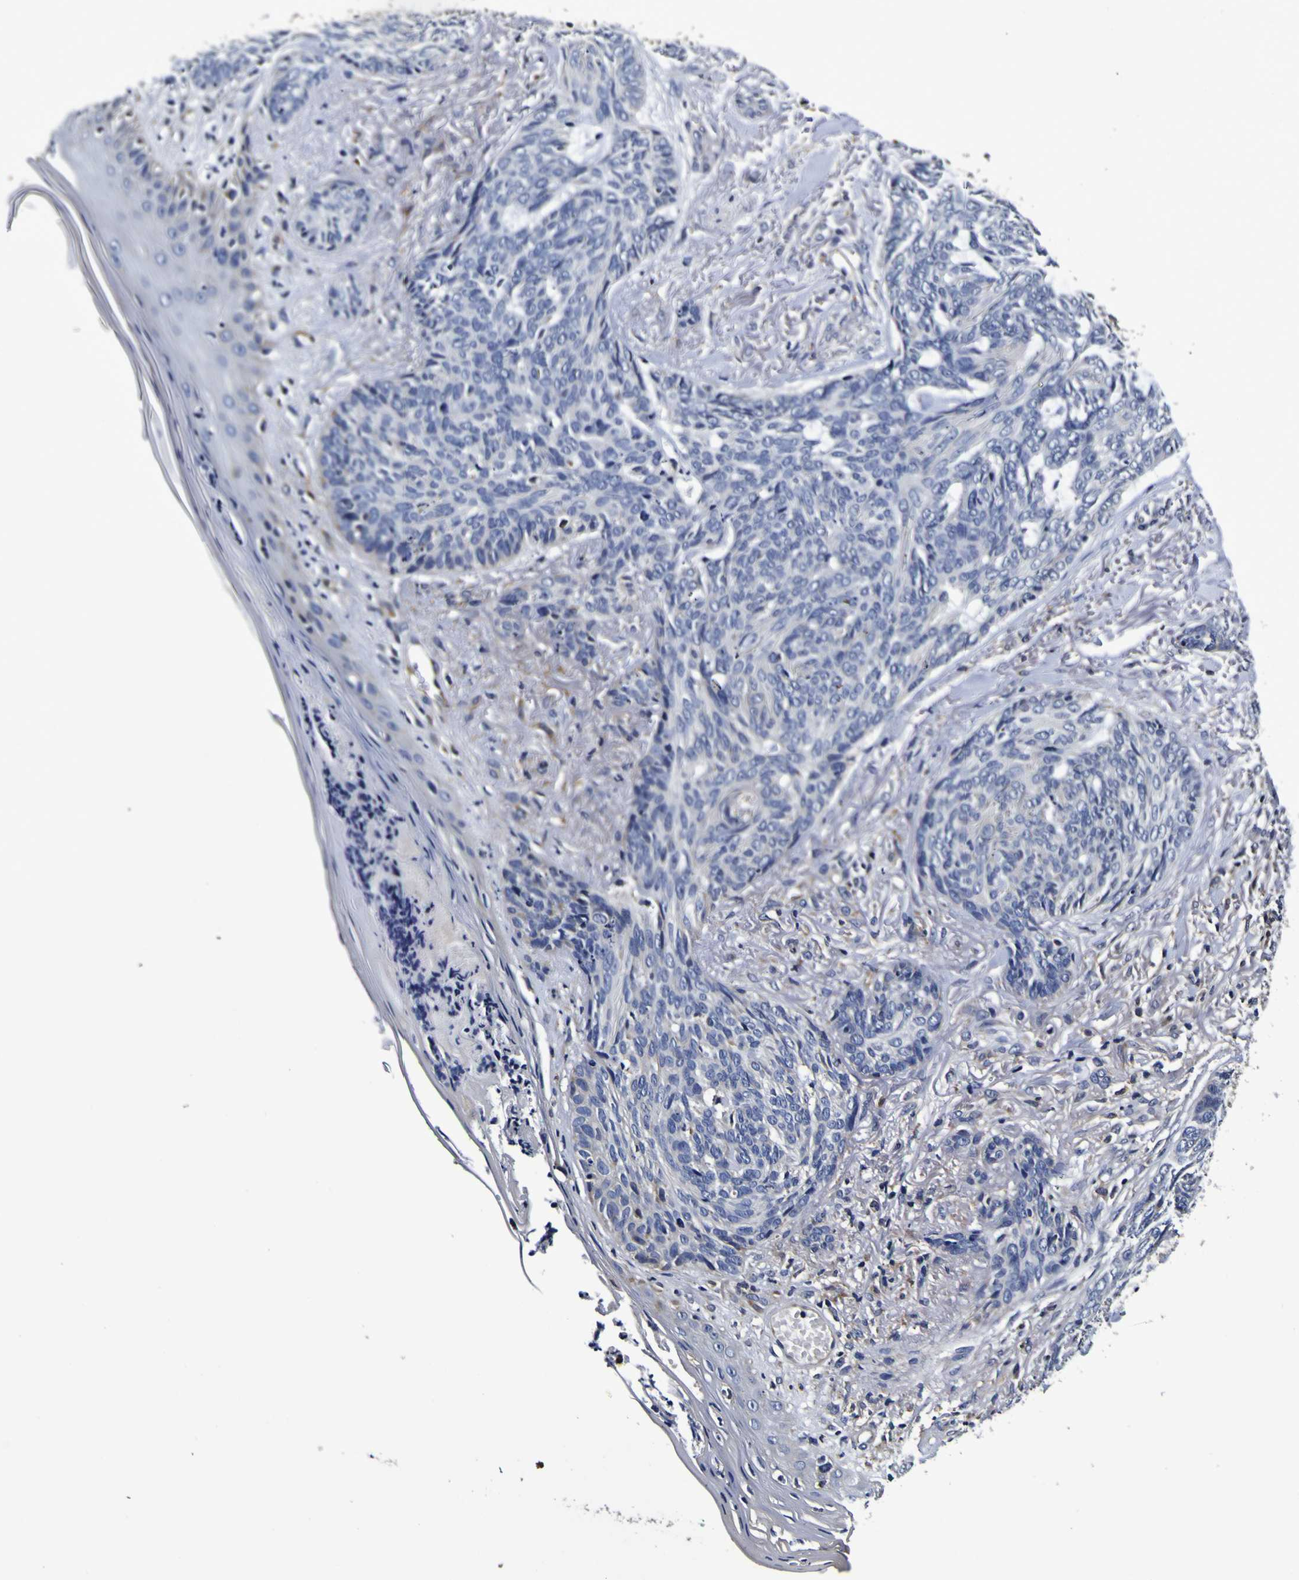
{"staining": {"intensity": "negative", "quantity": "none", "location": "none"}, "tissue": "skin cancer", "cell_type": "Tumor cells", "image_type": "cancer", "snomed": [{"axis": "morphology", "description": "Basal cell carcinoma"}, {"axis": "topography", "description": "Skin"}], "caption": "This image is of skin cancer (basal cell carcinoma) stained with IHC to label a protein in brown with the nuclei are counter-stained blue. There is no staining in tumor cells.", "gene": "GPX1", "patient": {"sex": "male", "age": 43}}